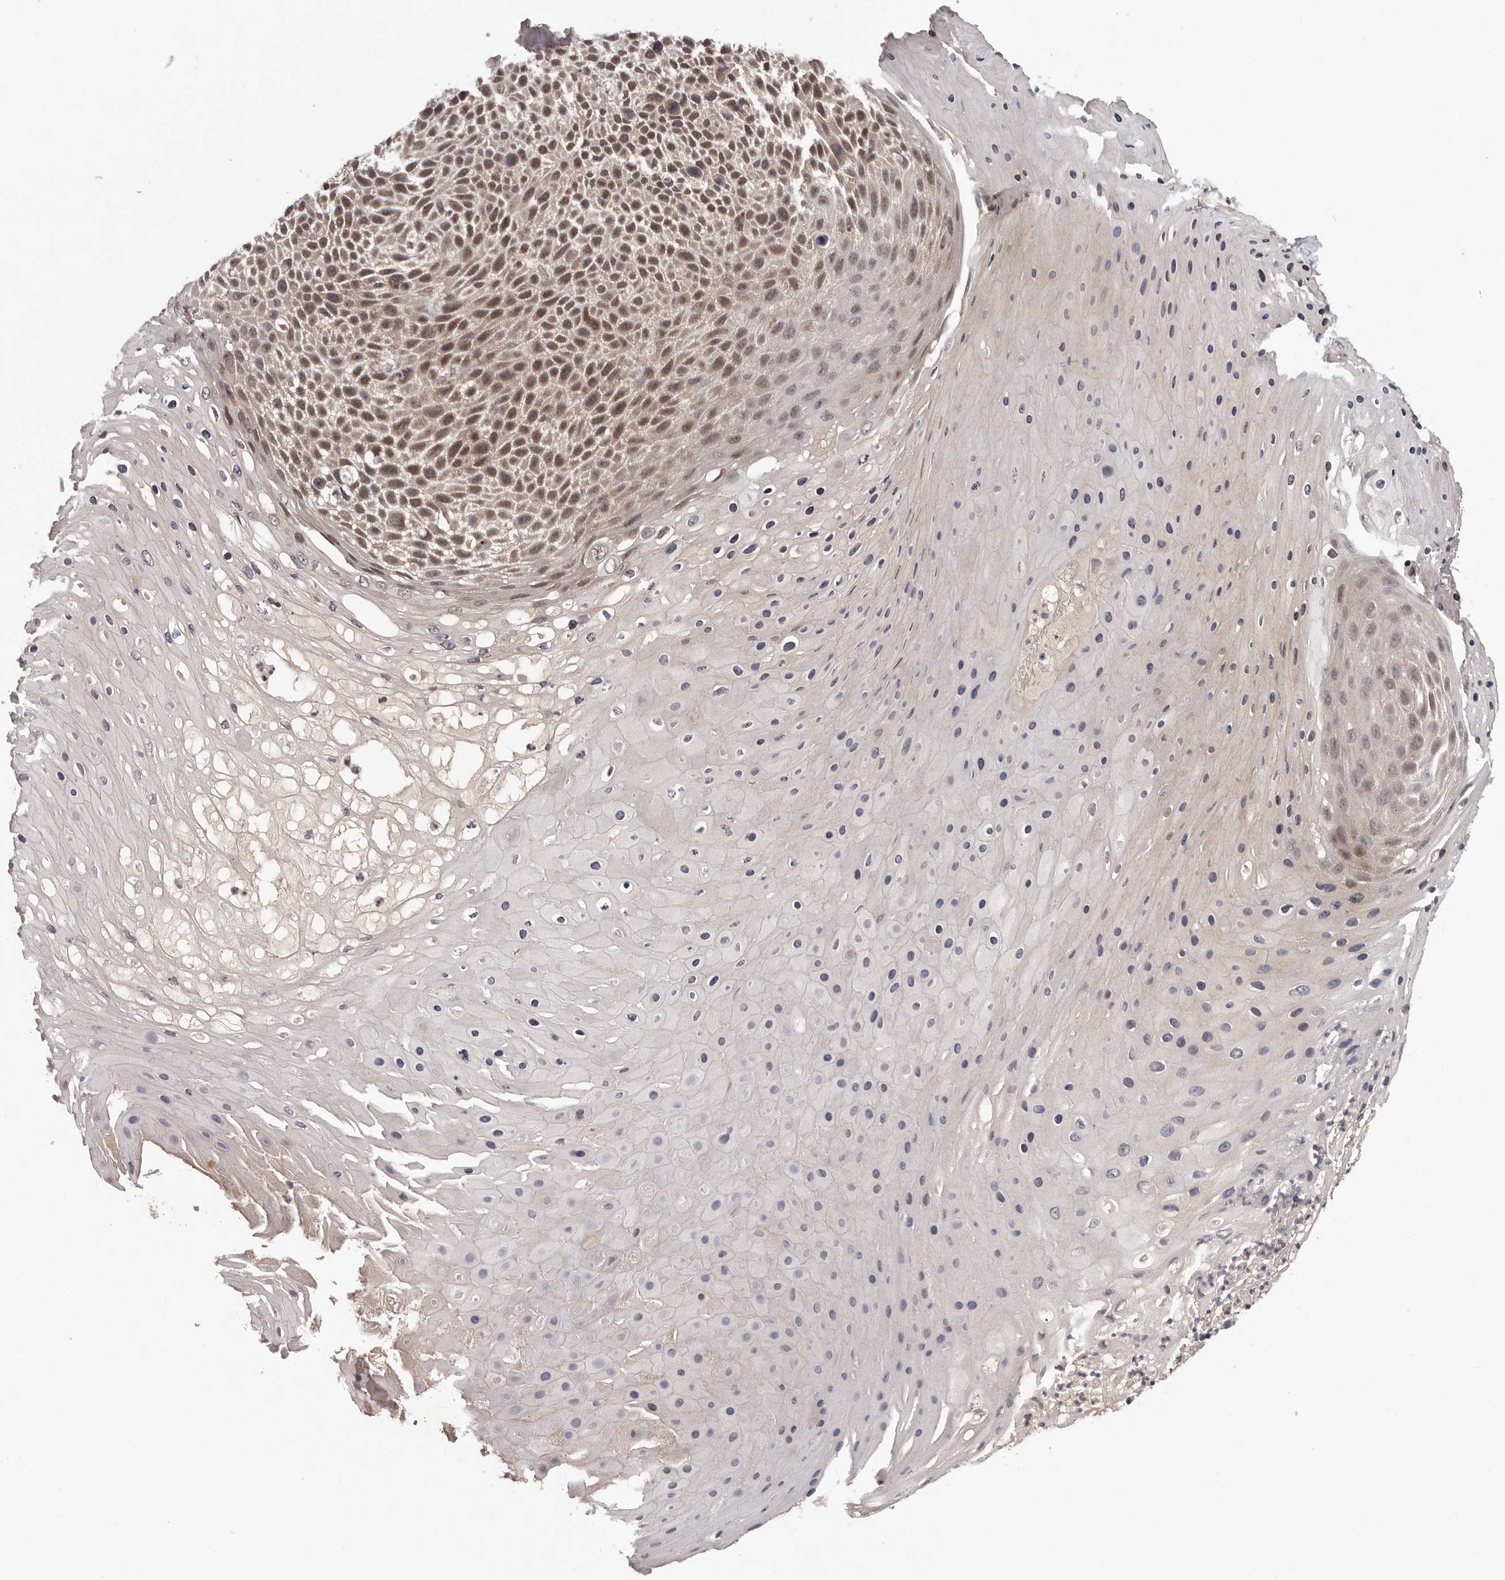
{"staining": {"intensity": "moderate", "quantity": ">75%", "location": "nuclear"}, "tissue": "skin cancer", "cell_type": "Tumor cells", "image_type": "cancer", "snomed": [{"axis": "morphology", "description": "Squamous cell carcinoma, NOS"}, {"axis": "topography", "description": "Skin"}], "caption": "Tumor cells display medium levels of moderate nuclear expression in about >75% of cells in human squamous cell carcinoma (skin). Using DAB (brown) and hematoxylin (blue) stains, captured at high magnification using brightfield microscopy.", "gene": "TBX5", "patient": {"sex": "female", "age": 88}}